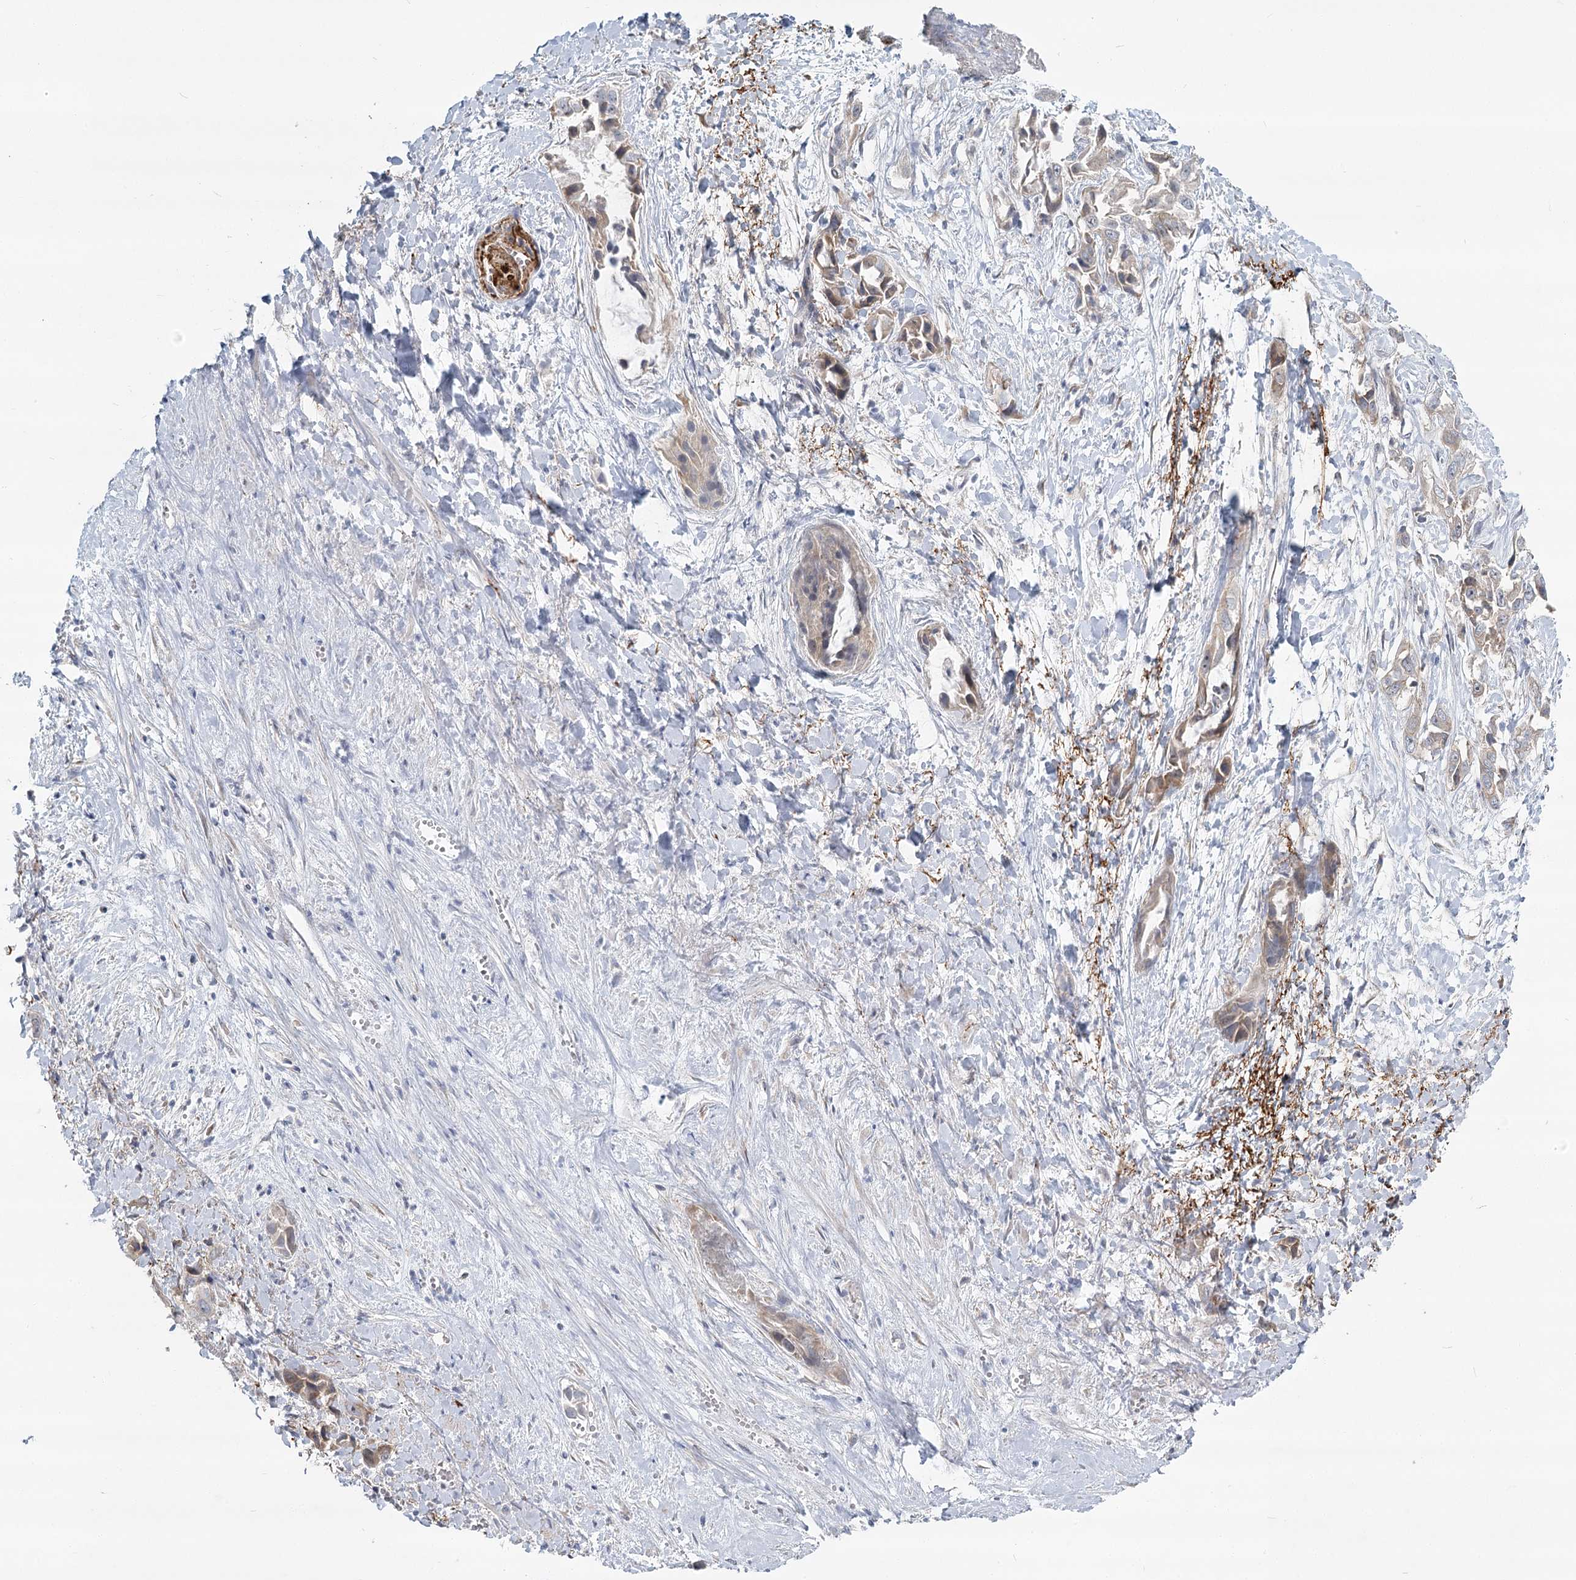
{"staining": {"intensity": "negative", "quantity": "none", "location": "none"}, "tissue": "liver cancer", "cell_type": "Tumor cells", "image_type": "cancer", "snomed": [{"axis": "morphology", "description": "Cholangiocarcinoma"}, {"axis": "topography", "description": "Liver"}], "caption": "The image displays no significant expression in tumor cells of liver cholangiocarcinoma.", "gene": "SPINK13", "patient": {"sex": "female", "age": 52}}